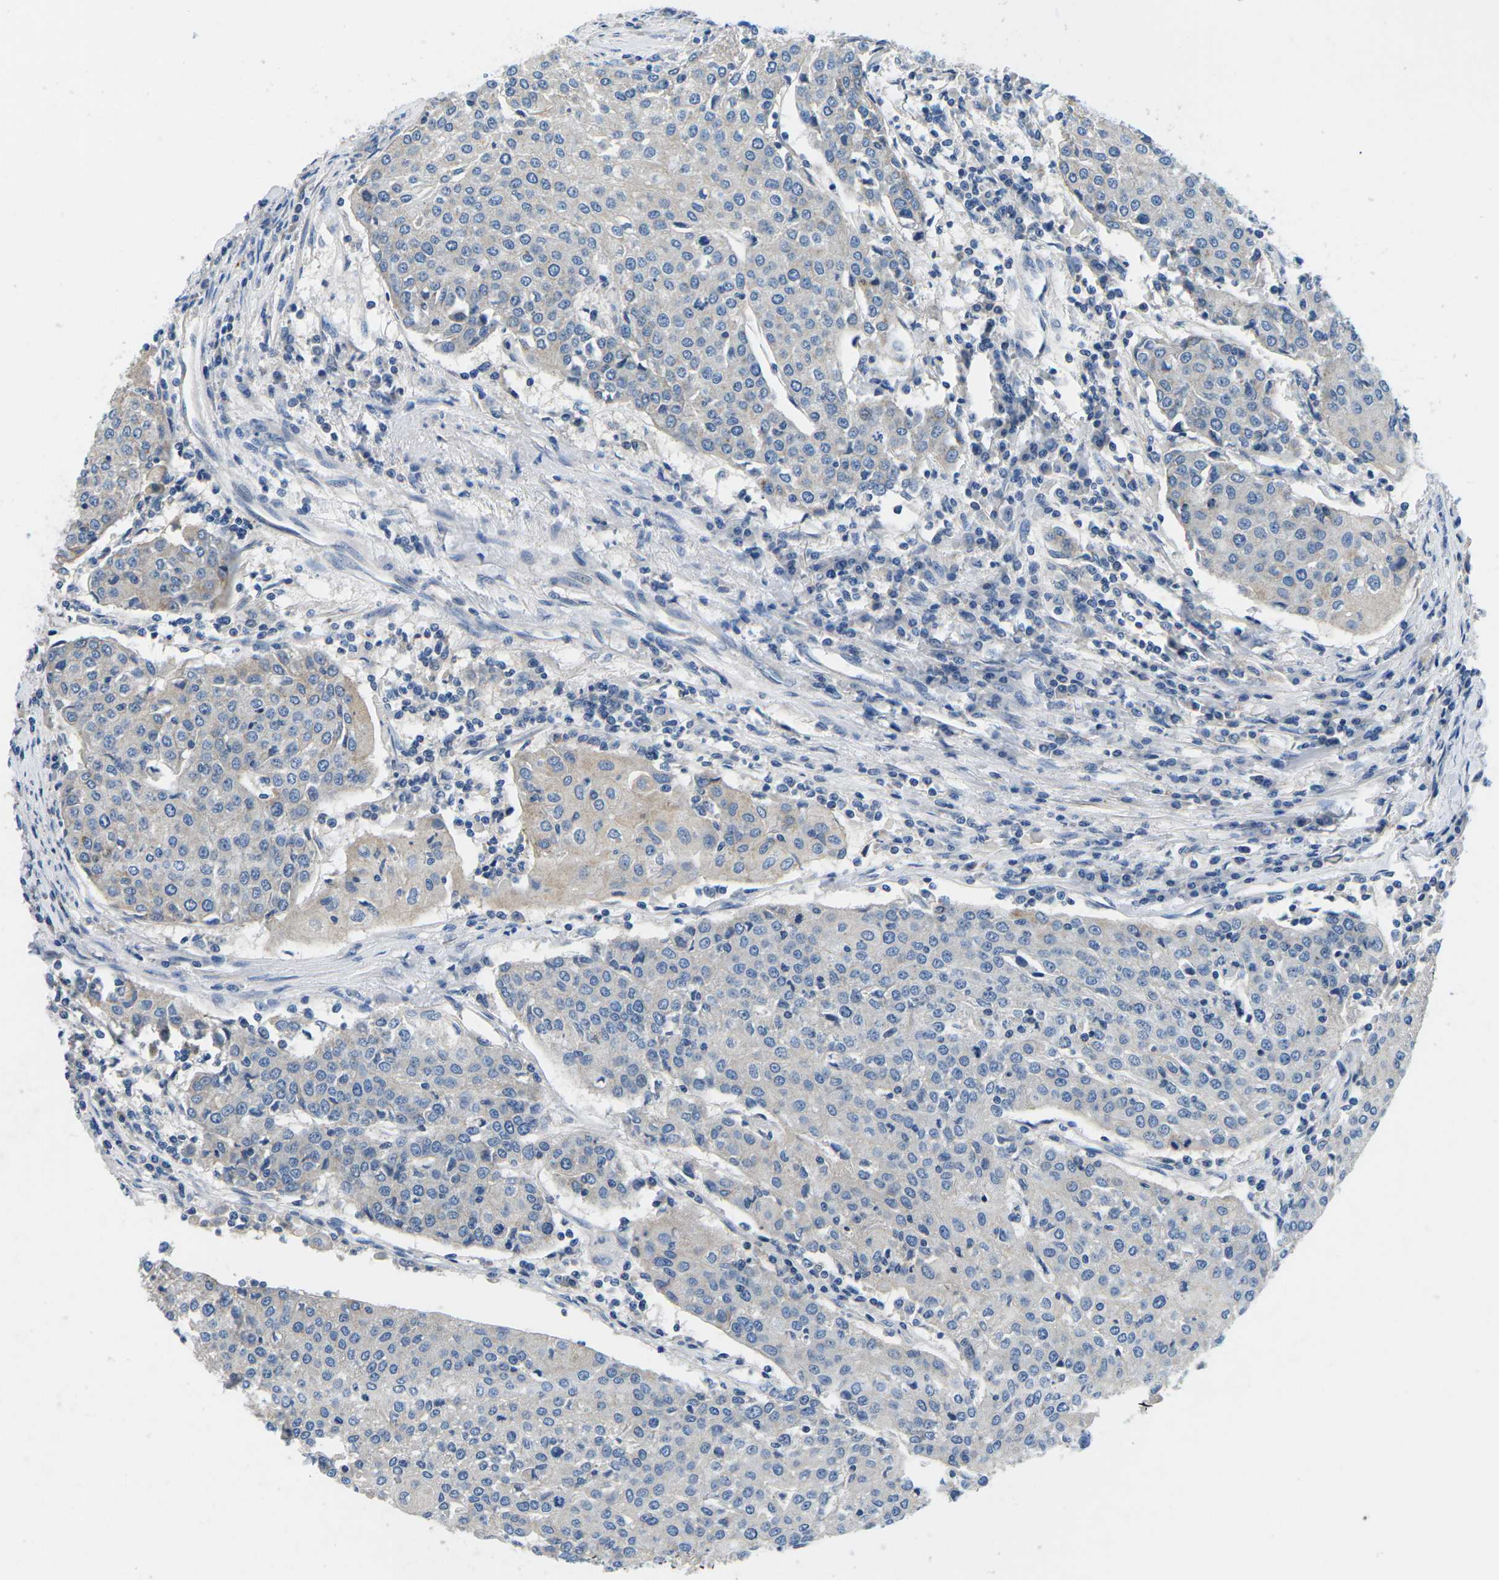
{"staining": {"intensity": "weak", "quantity": "<25%", "location": "cytoplasmic/membranous"}, "tissue": "urothelial cancer", "cell_type": "Tumor cells", "image_type": "cancer", "snomed": [{"axis": "morphology", "description": "Urothelial carcinoma, High grade"}, {"axis": "topography", "description": "Urinary bladder"}], "caption": "Urothelial cancer was stained to show a protein in brown. There is no significant expression in tumor cells.", "gene": "PDCD6IP", "patient": {"sex": "female", "age": 85}}